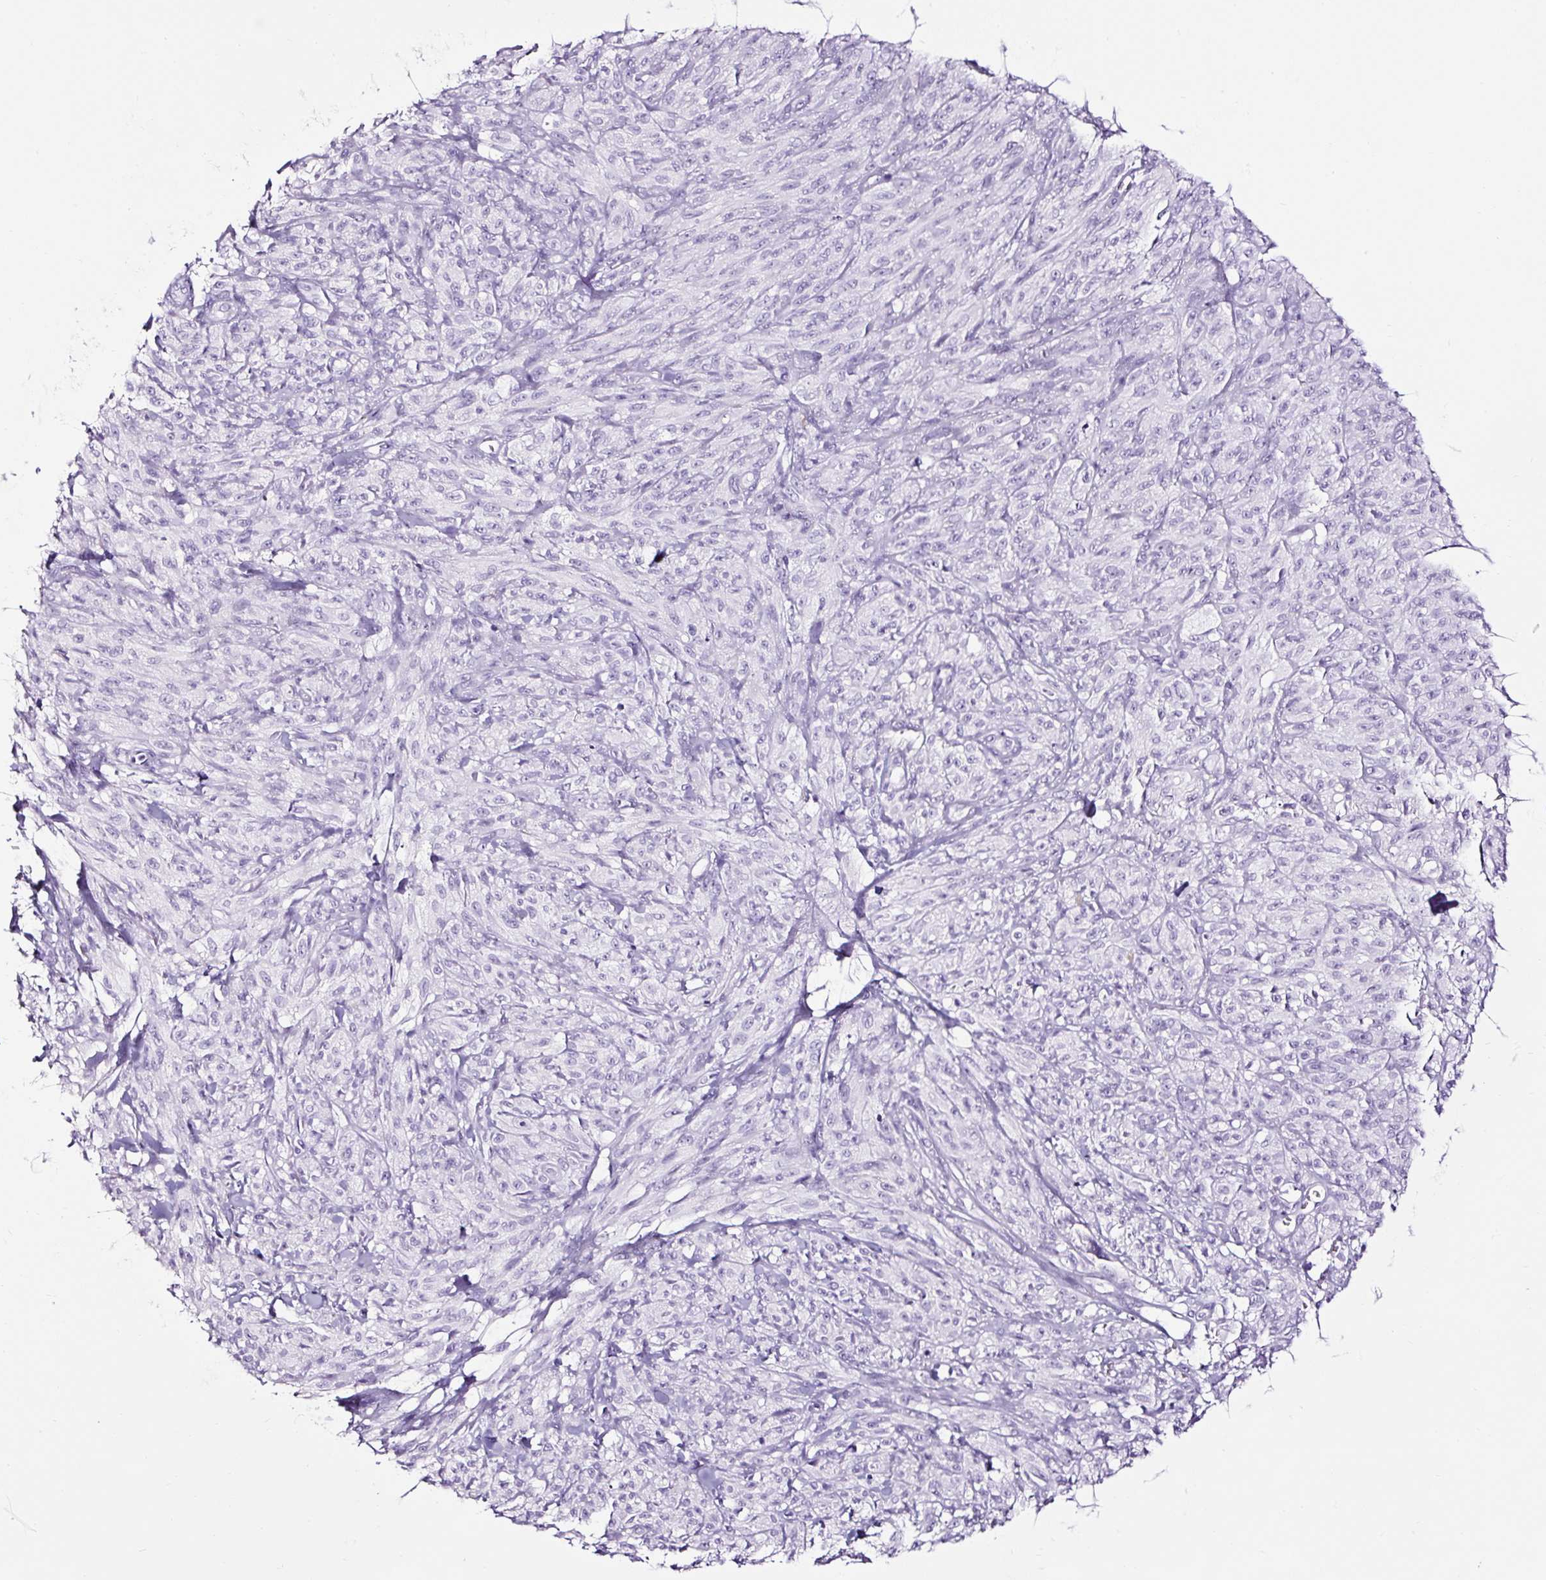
{"staining": {"intensity": "negative", "quantity": "none", "location": "none"}, "tissue": "melanoma", "cell_type": "Tumor cells", "image_type": "cancer", "snomed": [{"axis": "morphology", "description": "Malignant melanoma, NOS"}, {"axis": "topography", "description": "Skin of upper arm"}], "caption": "Protein analysis of melanoma exhibits no significant positivity in tumor cells.", "gene": "NPHS2", "patient": {"sex": "female", "age": 65}}